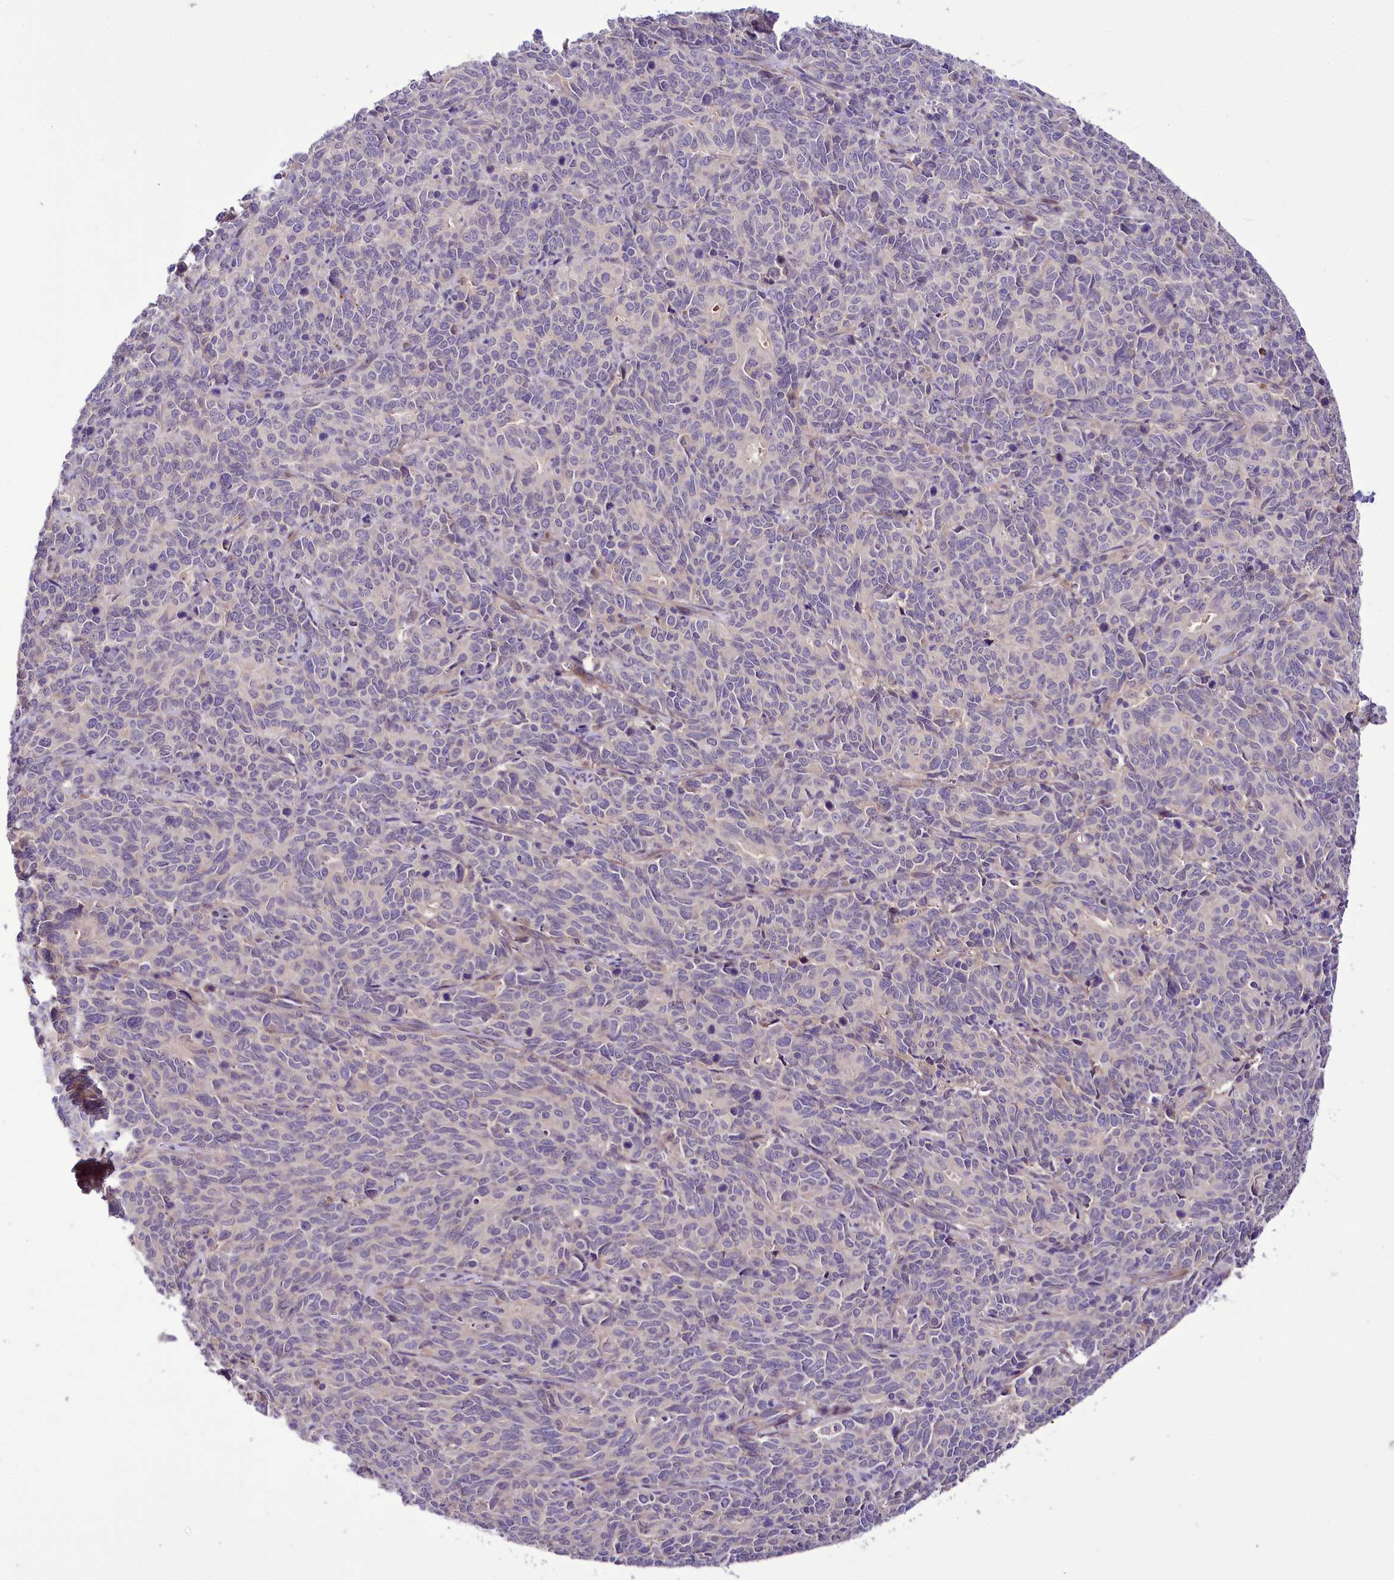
{"staining": {"intensity": "negative", "quantity": "none", "location": "none"}, "tissue": "cervical cancer", "cell_type": "Tumor cells", "image_type": "cancer", "snomed": [{"axis": "morphology", "description": "Squamous cell carcinoma, NOS"}, {"axis": "topography", "description": "Cervix"}], "caption": "High magnification brightfield microscopy of squamous cell carcinoma (cervical) stained with DAB (3,3'-diaminobenzidine) (brown) and counterstained with hematoxylin (blue): tumor cells show no significant staining. (Brightfield microscopy of DAB (3,3'-diaminobenzidine) immunohistochemistry at high magnification).", "gene": "PPP1R32", "patient": {"sex": "female", "age": 60}}